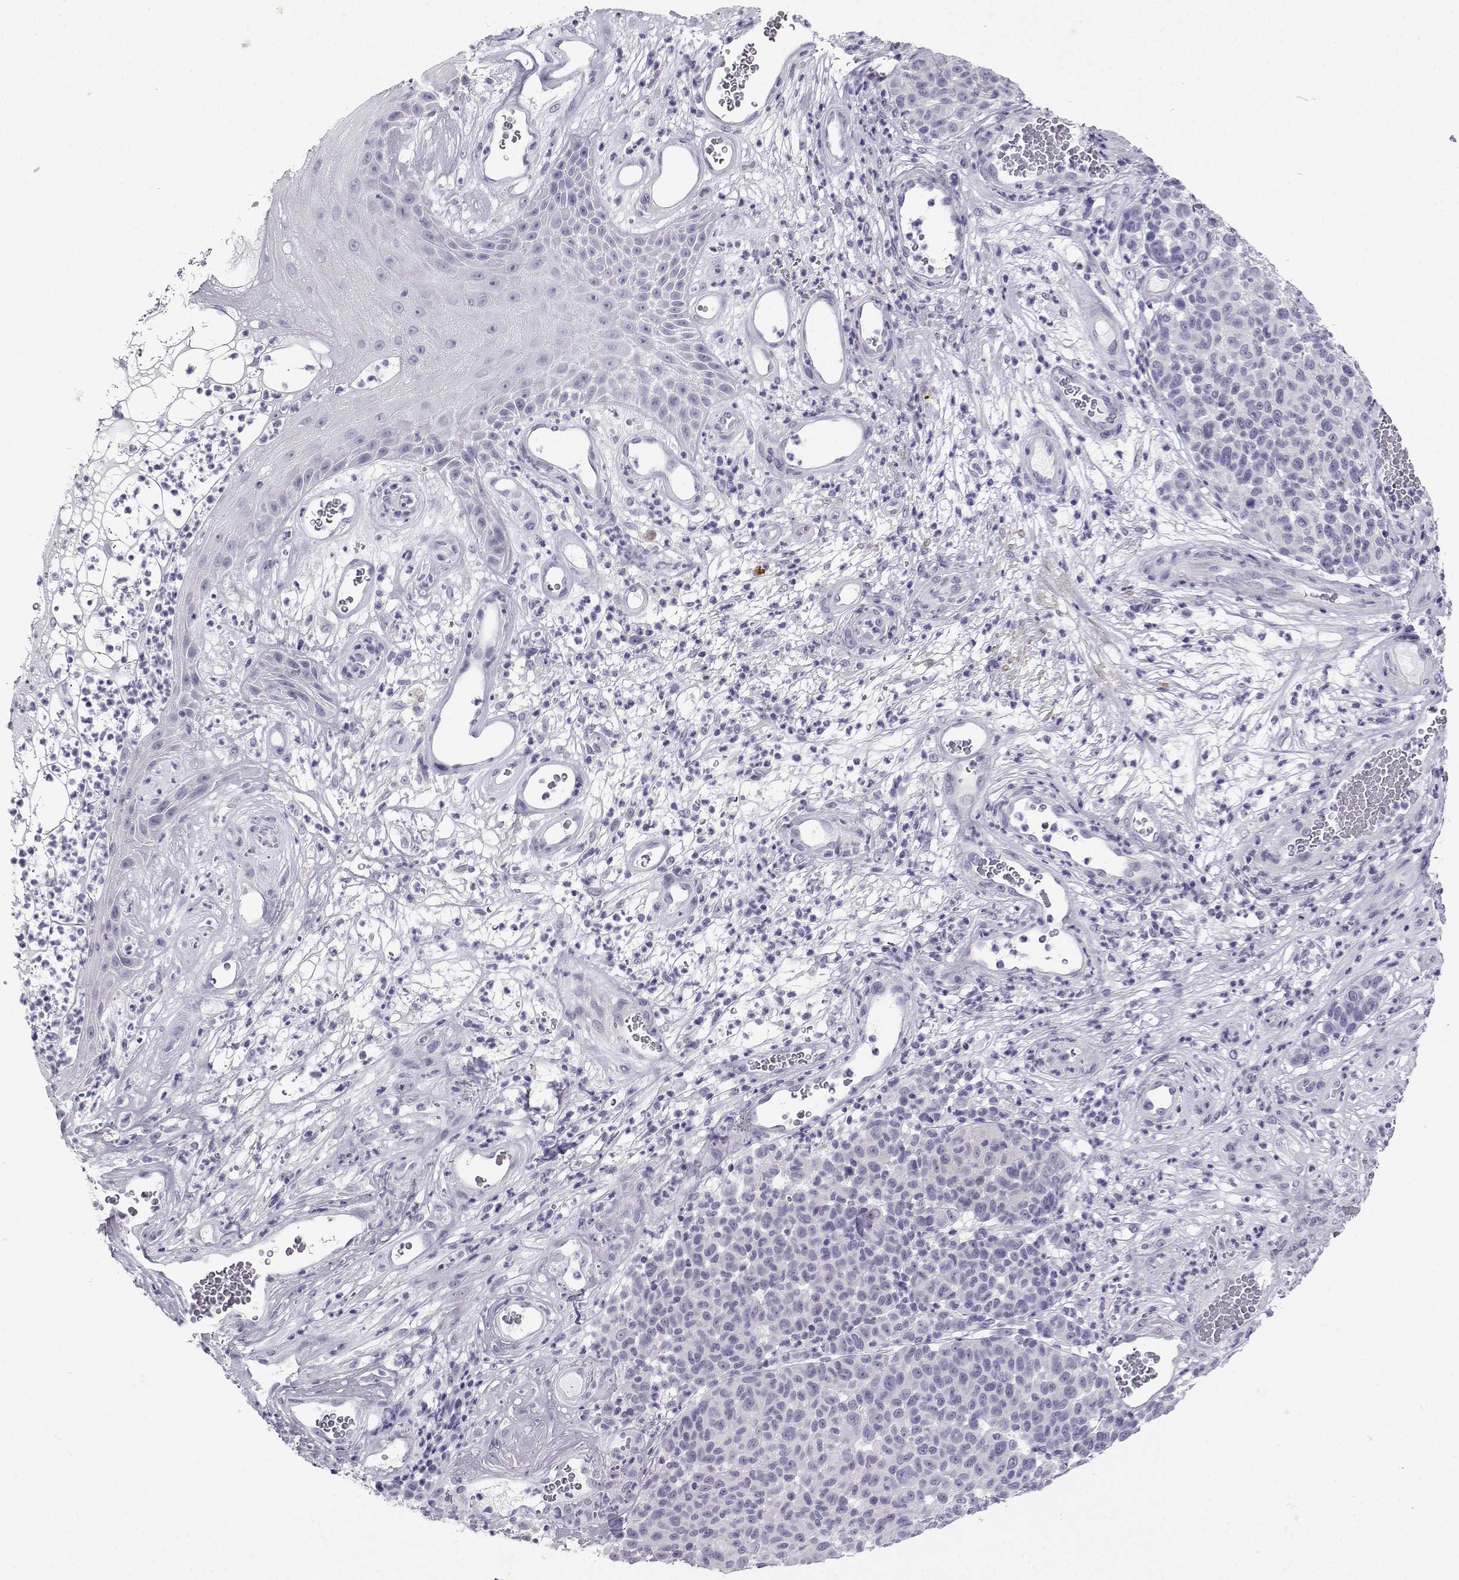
{"staining": {"intensity": "negative", "quantity": "none", "location": "none"}, "tissue": "melanoma", "cell_type": "Tumor cells", "image_type": "cancer", "snomed": [{"axis": "morphology", "description": "Malignant melanoma, NOS"}, {"axis": "topography", "description": "Skin"}], "caption": "High magnification brightfield microscopy of melanoma stained with DAB (brown) and counterstained with hematoxylin (blue): tumor cells show no significant positivity.", "gene": "KIF17", "patient": {"sex": "male", "age": 59}}